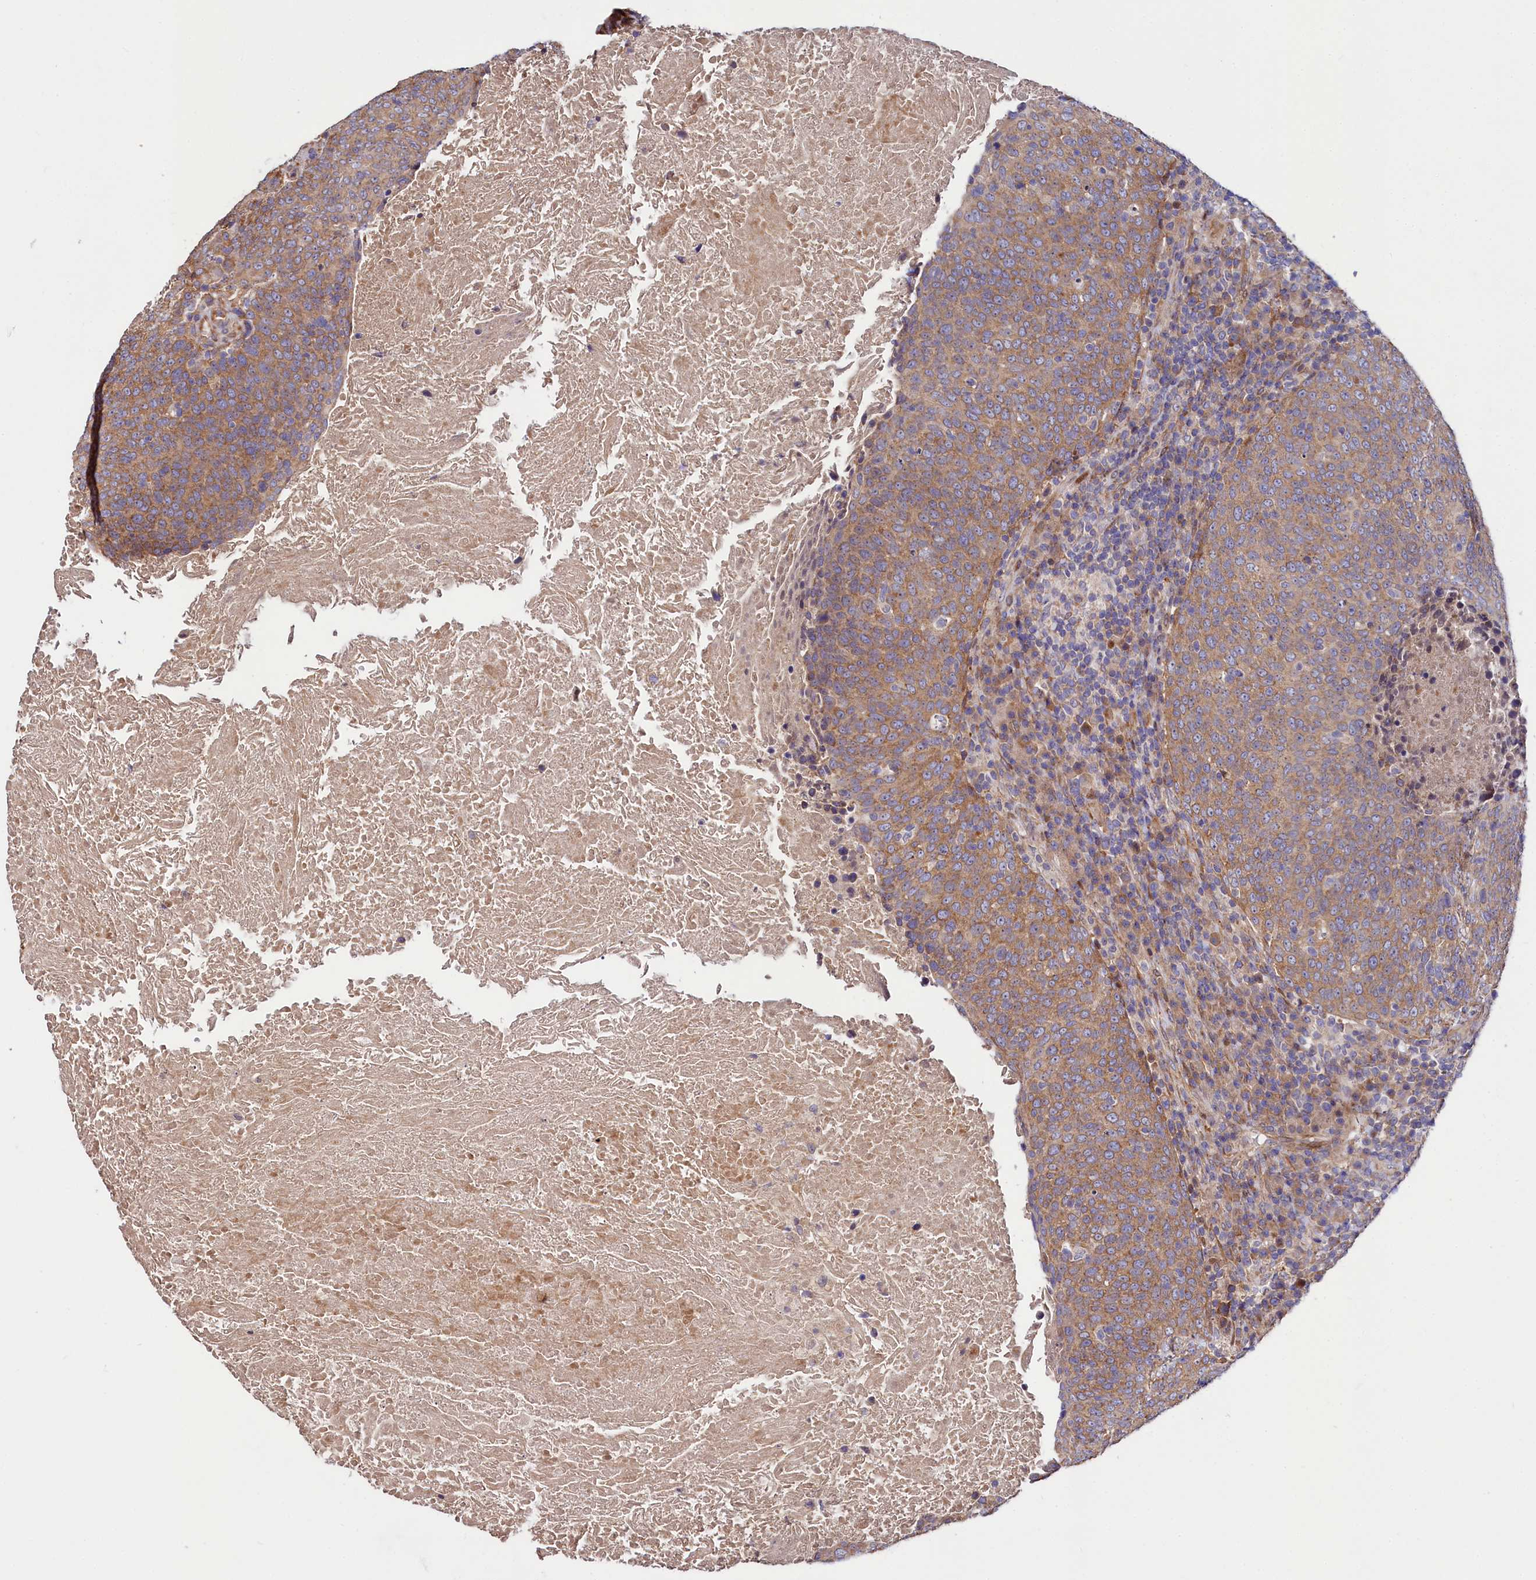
{"staining": {"intensity": "moderate", "quantity": ">75%", "location": "cytoplasmic/membranous"}, "tissue": "head and neck cancer", "cell_type": "Tumor cells", "image_type": "cancer", "snomed": [{"axis": "morphology", "description": "Squamous cell carcinoma, NOS"}, {"axis": "morphology", "description": "Squamous cell carcinoma, metastatic, NOS"}, {"axis": "topography", "description": "Lymph node"}, {"axis": "topography", "description": "Head-Neck"}], "caption": "Immunohistochemical staining of metastatic squamous cell carcinoma (head and neck) demonstrates medium levels of moderate cytoplasmic/membranous positivity in approximately >75% of tumor cells.", "gene": "PDZRN3", "patient": {"sex": "male", "age": 62}}